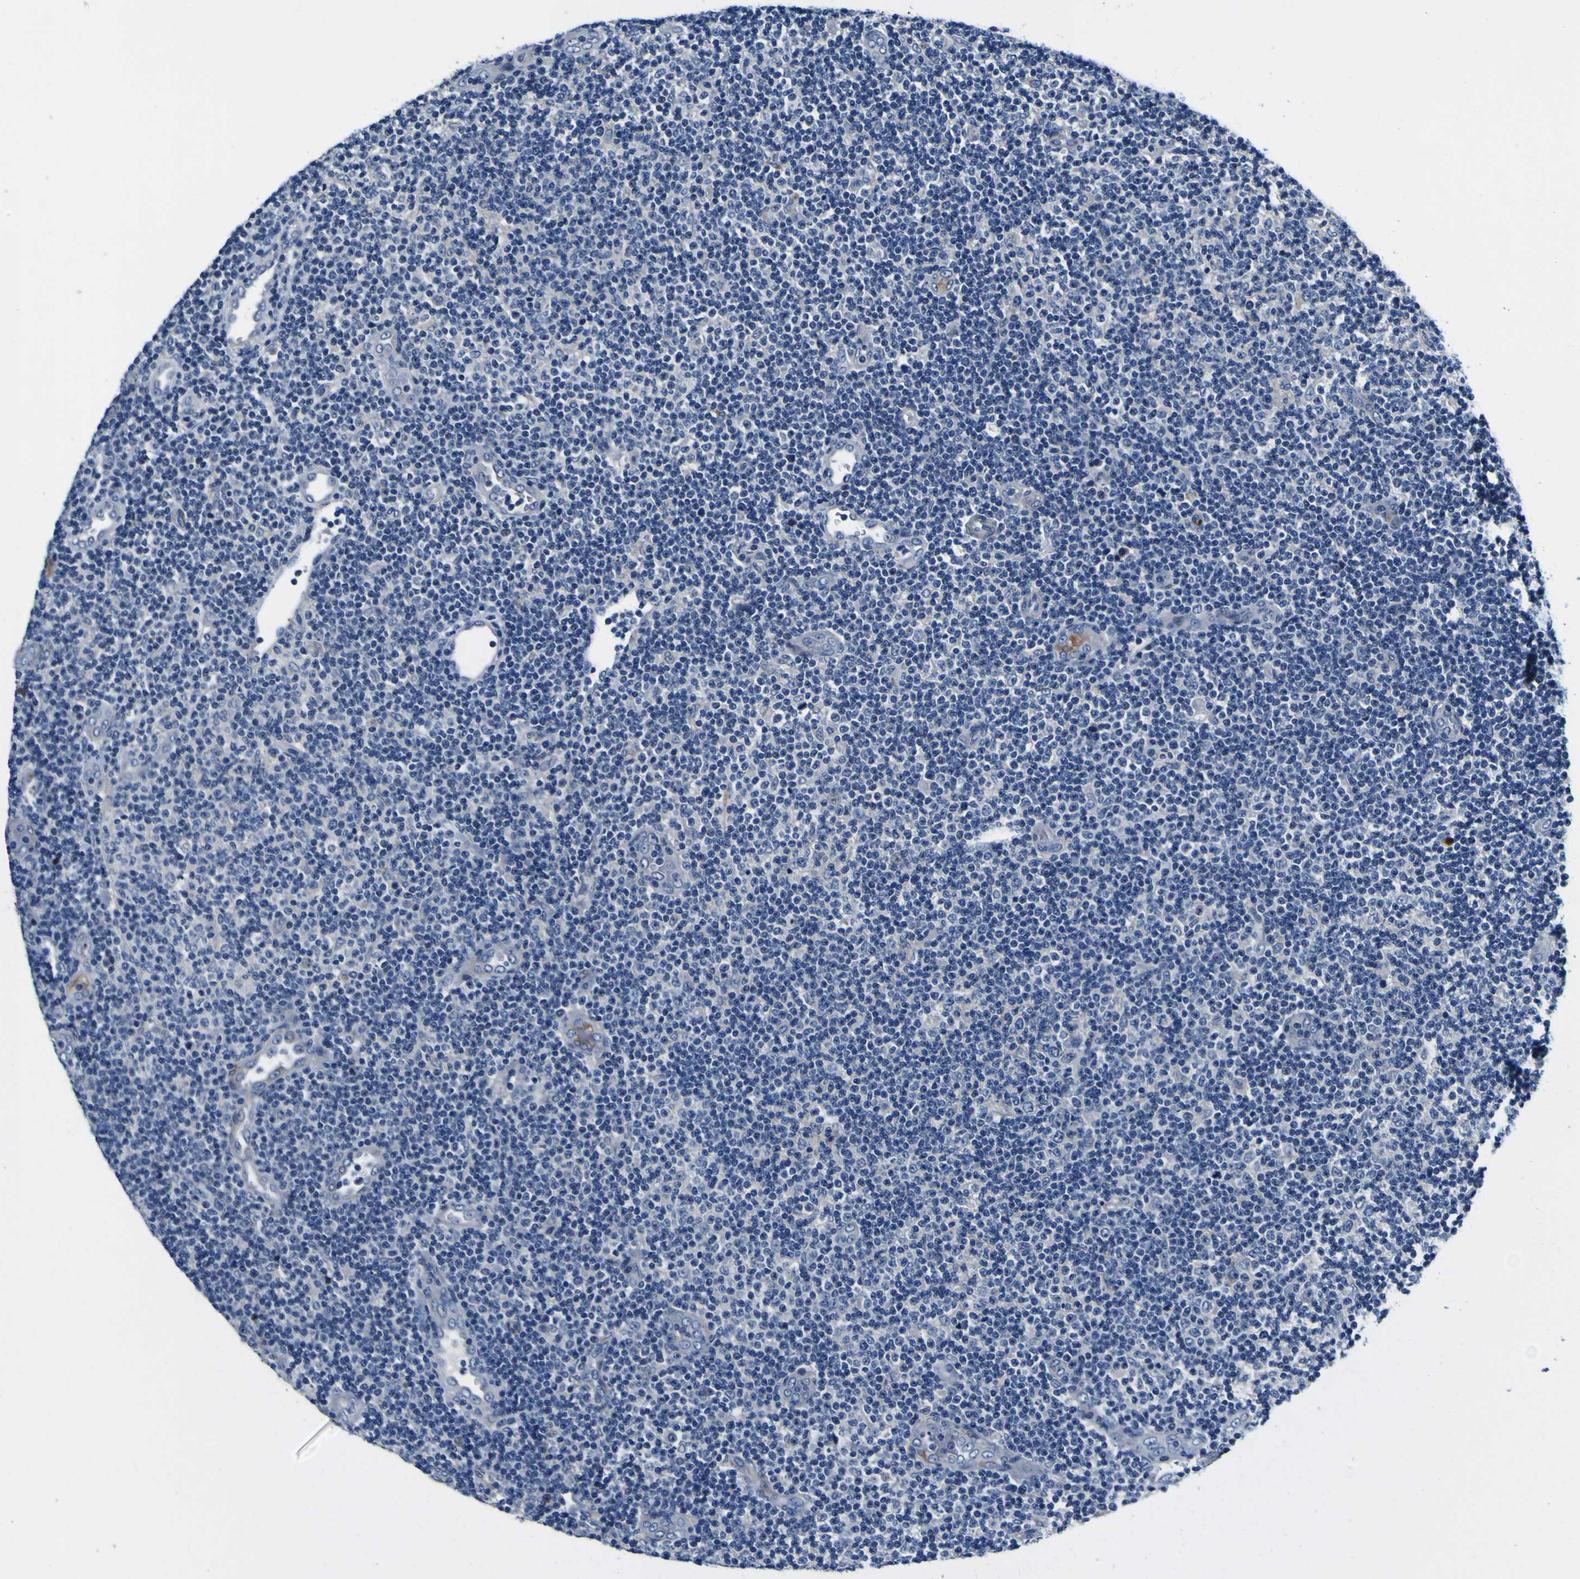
{"staining": {"intensity": "negative", "quantity": "none", "location": "none"}, "tissue": "lymphoma", "cell_type": "Tumor cells", "image_type": "cancer", "snomed": [{"axis": "morphology", "description": "Malignant lymphoma, non-Hodgkin's type, Low grade"}, {"axis": "topography", "description": "Lymph node"}], "caption": "The micrograph shows no significant positivity in tumor cells of malignant lymphoma, non-Hodgkin's type (low-grade).", "gene": "AGAP3", "patient": {"sex": "male", "age": 83}}